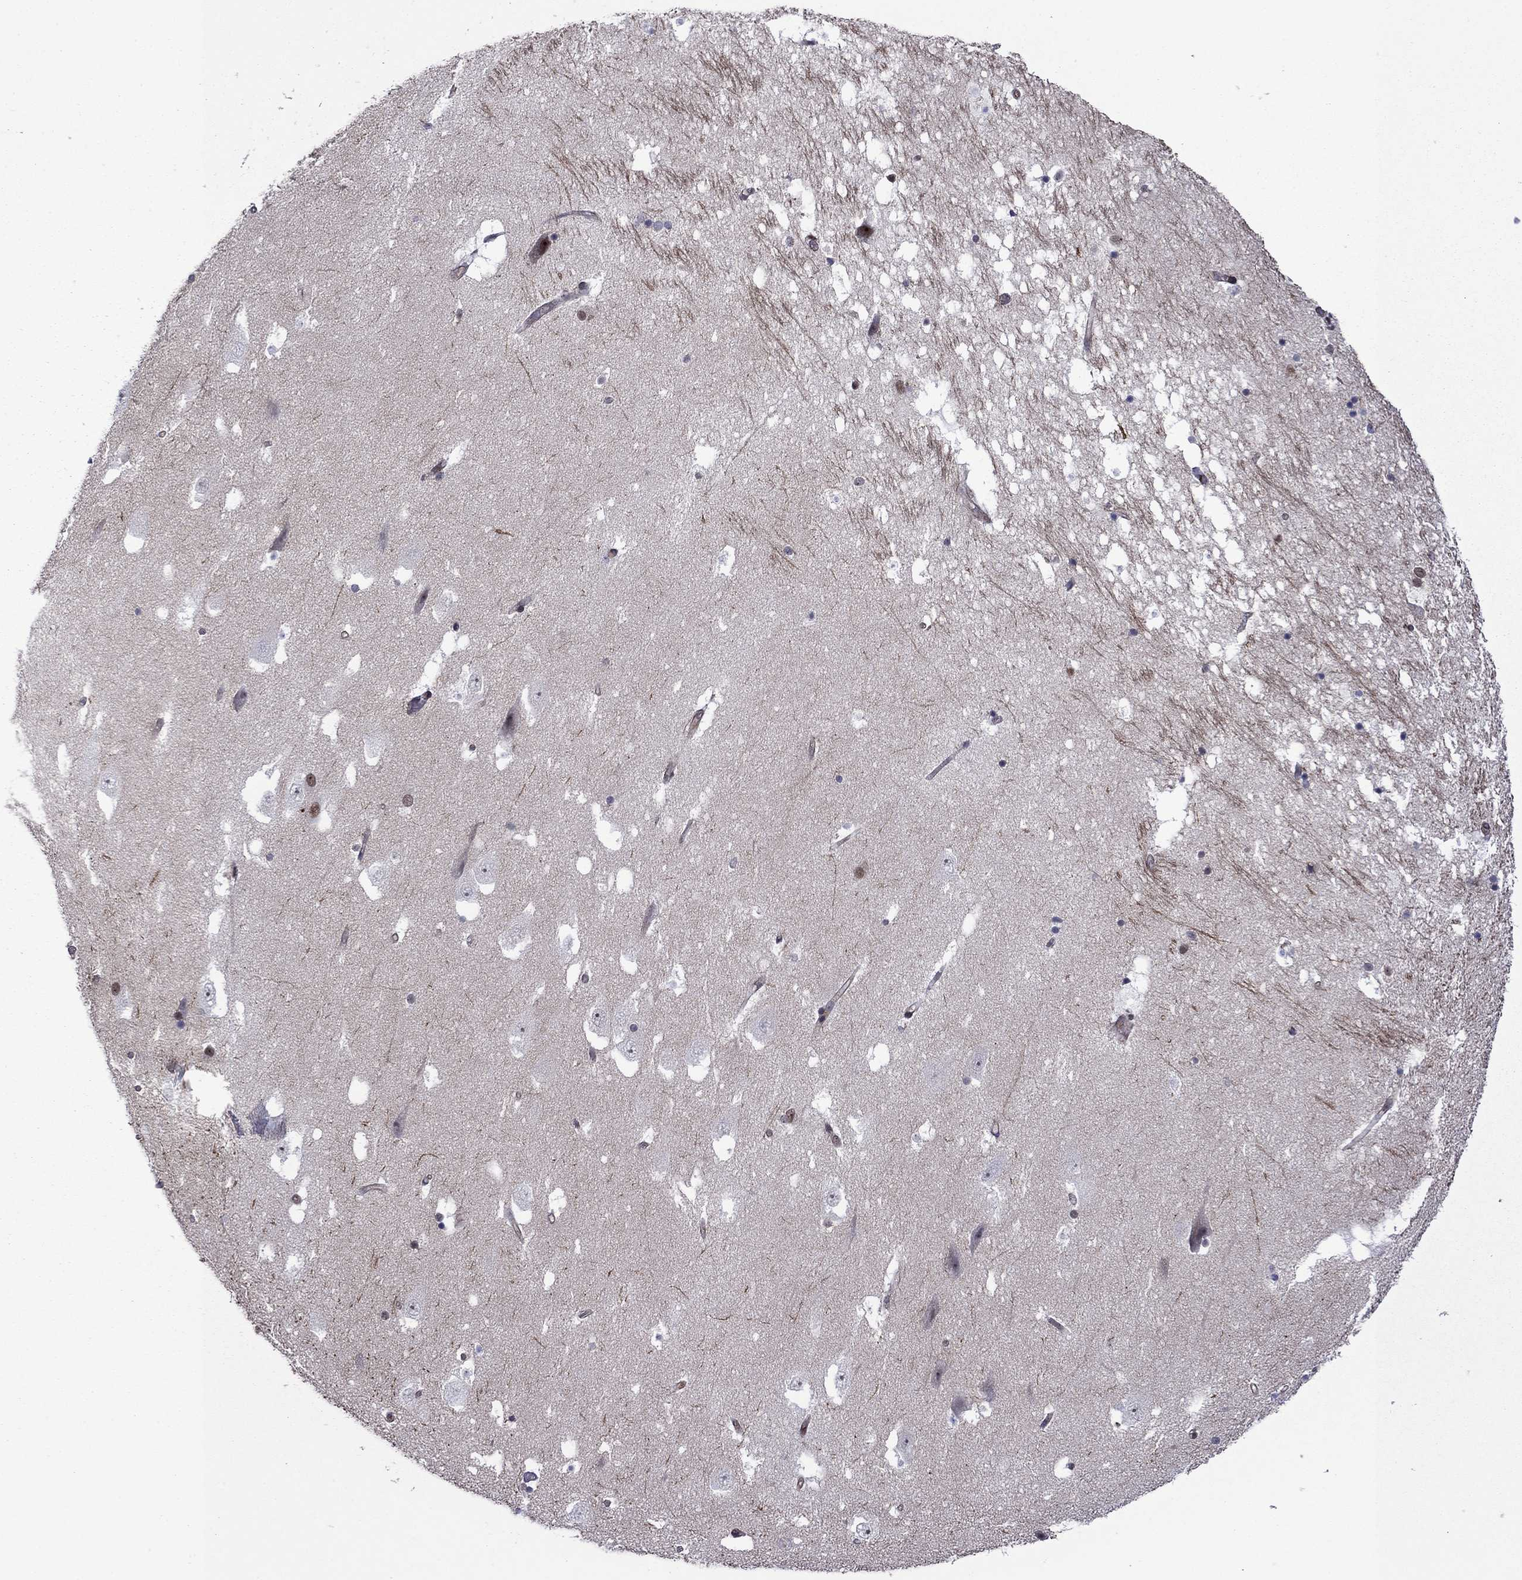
{"staining": {"intensity": "negative", "quantity": "none", "location": "none"}, "tissue": "hippocampus", "cell_type": "Glial cells", "image_type": "normal", "snomed": [{"axis": "morphology", "description": "Normal tissue, NOS"}, {"axis": "topography", "description": "Hippocampus"}], "caption": "DAB (3,3'-diaminobenzidine) immunohistochemical staining of benign human hippocampus exhibits no significant staining in glial cells.", "gene": "SURF2", "patient": {"sex": "male", "age": 51}}